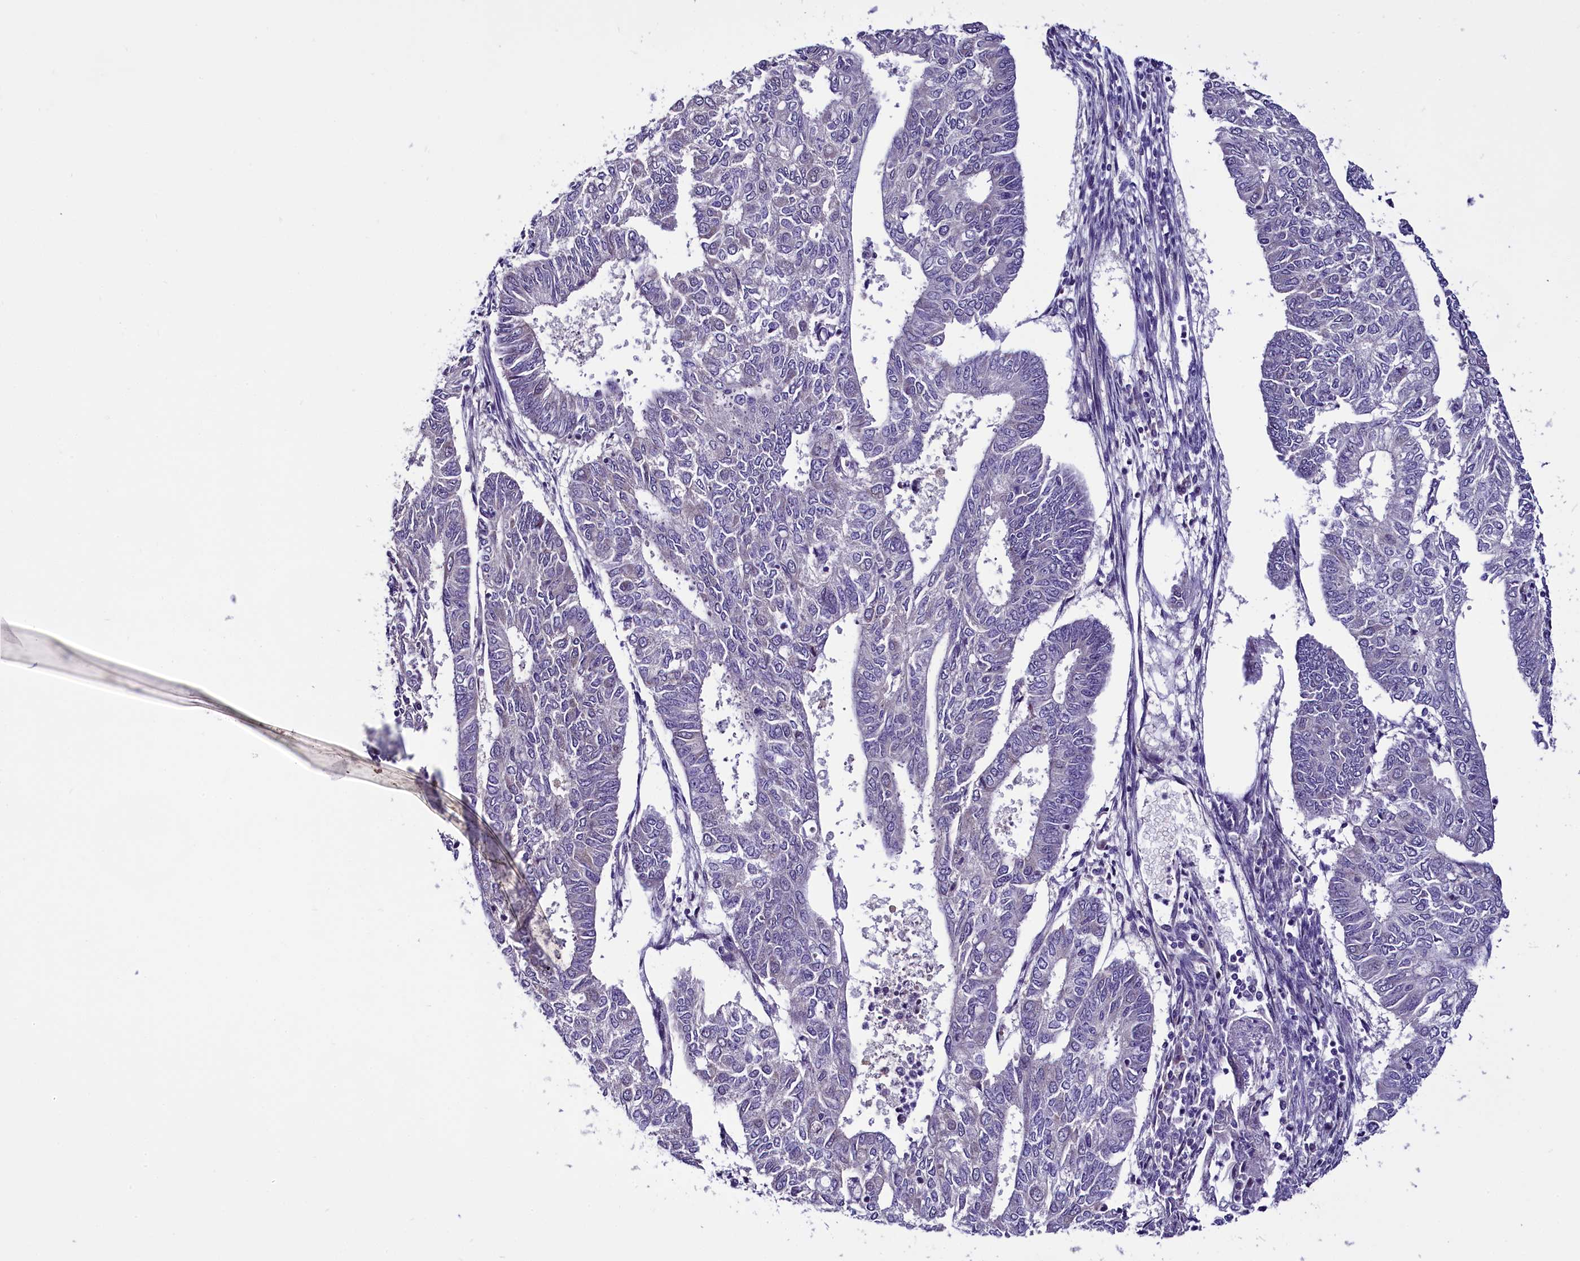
{"staining": {"intensity": "negative", "quantity": "none", "location": "none"}, "tissue": "endometrial cancer", "cell_type": "Tumor cells", "image_type": "cancer", "snomed": [{"axis": "morphology", "description": "Adenocarcinoma, NOS"}, {"axis": "topography", "description": "Endometrium"}], "caption": "Immunohistochemistry micrograph of neoplastic tissue: endometrial cancer stained with DAB (3,3'-diaminobenzidine) reveals no significant protein expression in tumor cells.", "gene": "C9orf40", "patient": {"sex": "female", "age": 68}}